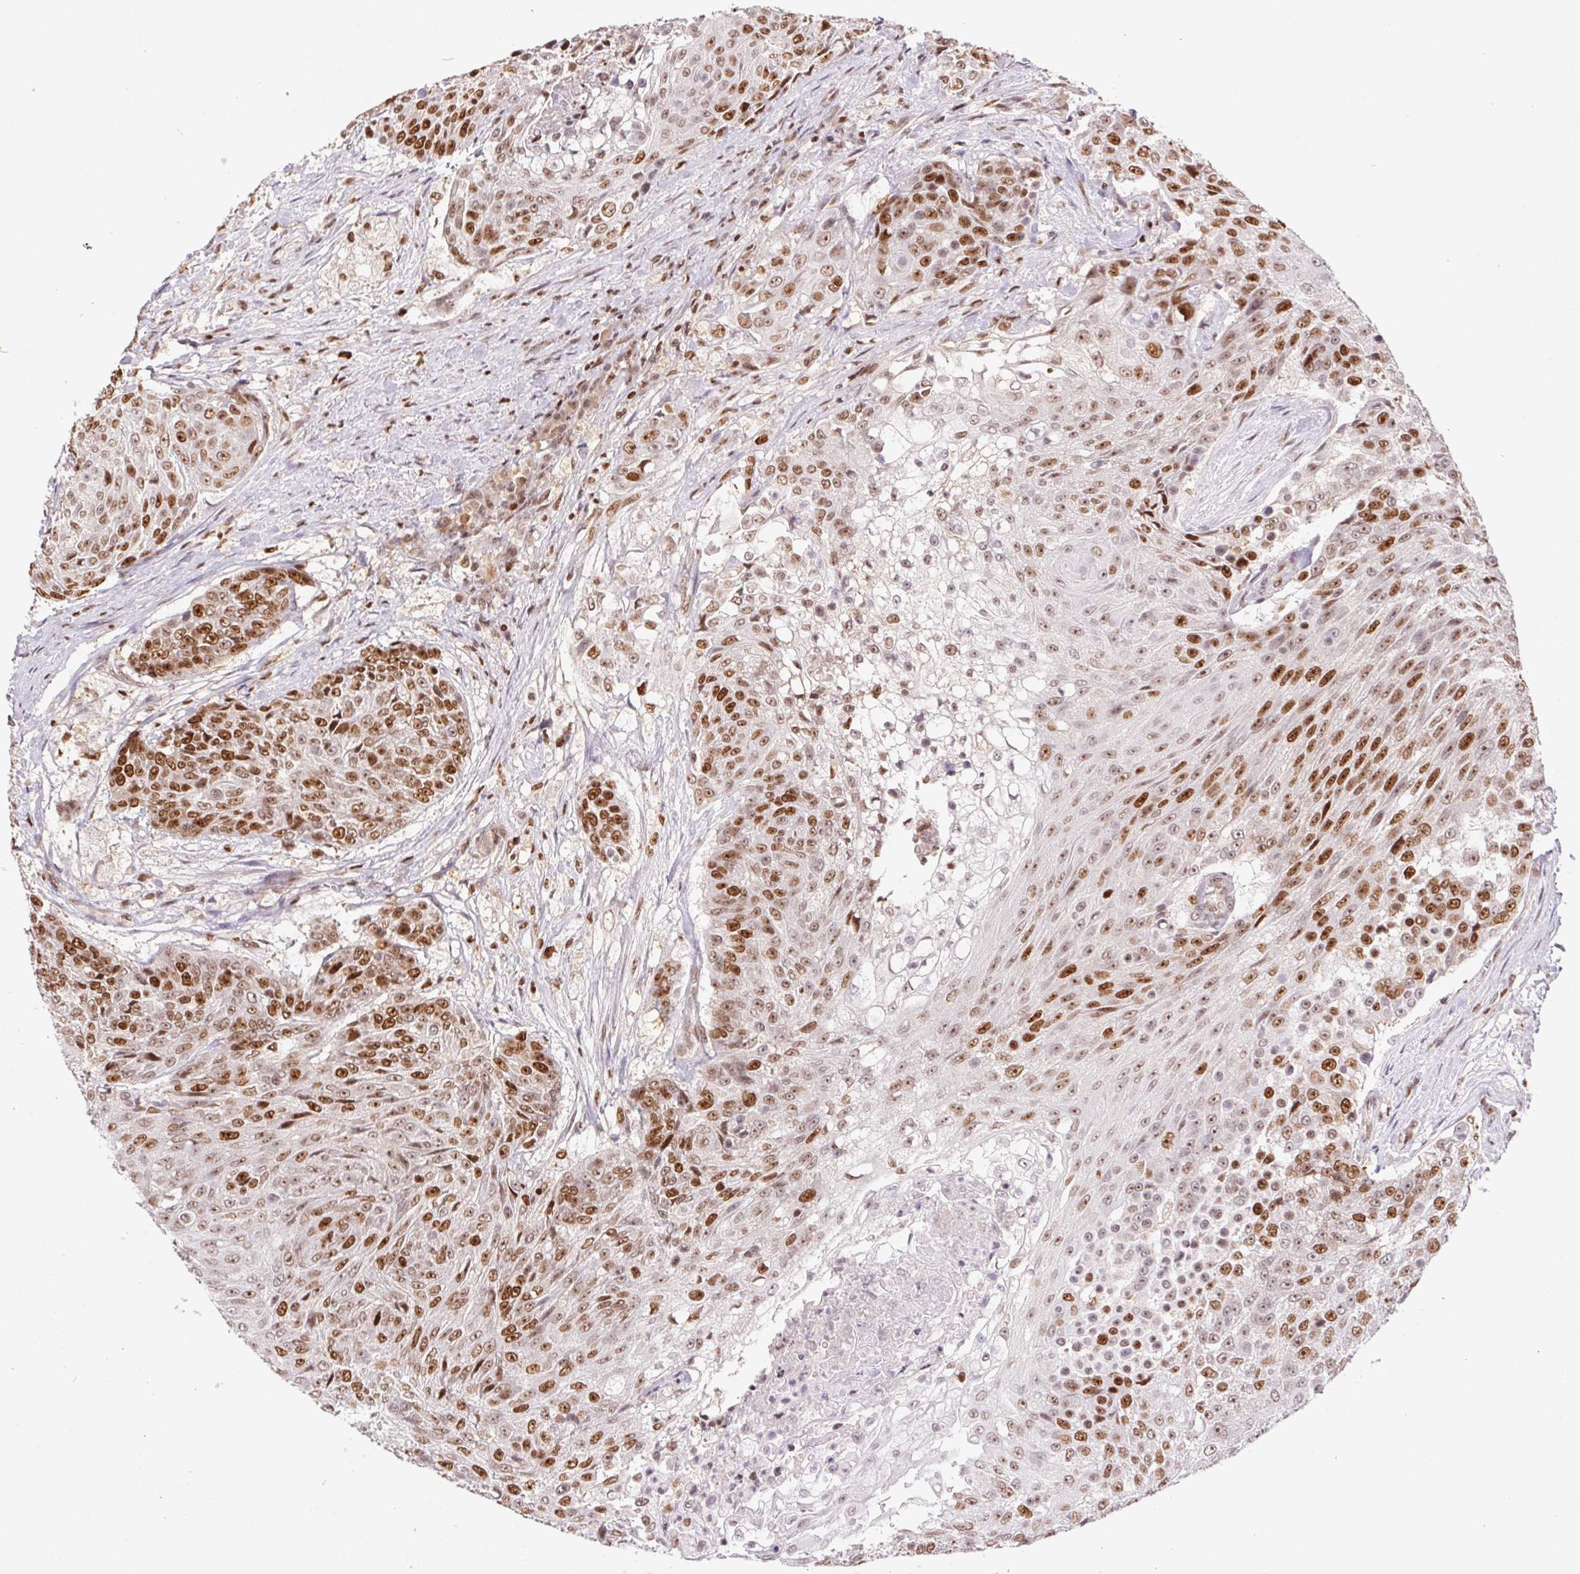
{"staining": {"intensity": "moderate", "quantity": ">75%", "location": "nuclear"}, "tissue": "urothelial cancer", "cell_type": "Tumor cells", "image_type": "cancer", "snomed": [{"axis": "morphology", "description": "Urothelial carcinoma, High grade"}, {"axis": "topography", "description": "Urinary bladder"}], "caption": "Immunohistochemical staining of urothelial cancer demonstrates medium levels of moderate nuclear protein expression in approximately >75% of tumor cells. Nuclei are stained in blue.", "gene": "POLD3", "patient": {"sex": "female", "age": 63}}